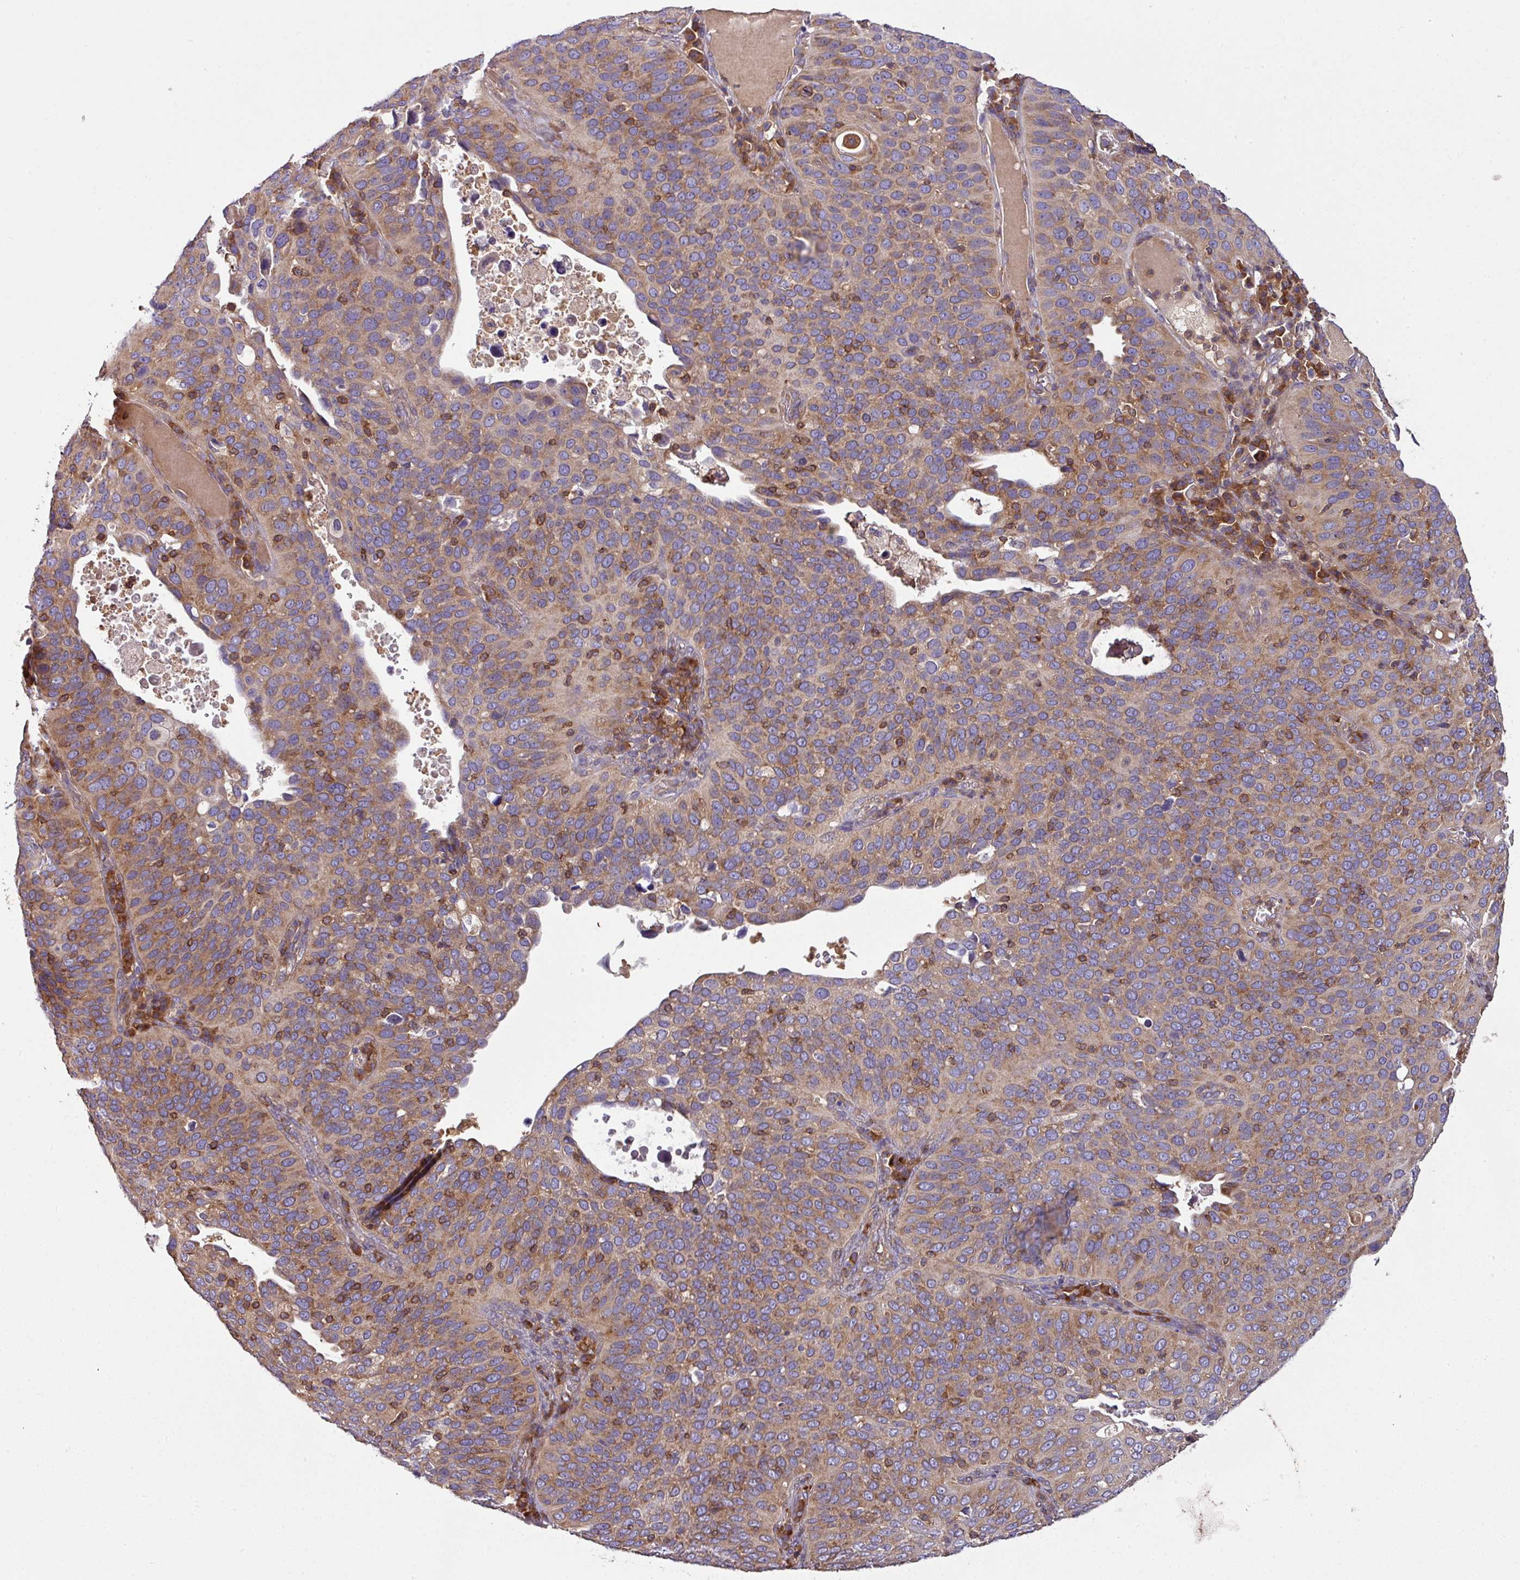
{"staining": {"intensity": "moderate", "quantity": ">75%", "location": "cytoplasmic/membranous"}, "tissue": "cervical cancer", "cell_type": "Tumor cells", "image_type": "cancer", "snomed": [{"axis": "morphology", "description": "Squamous cell carcinoma, NOS"}, {"axis": "topography", "description": "Cervix"}], "caption": "Cervical cancer stained for a protein (brown) reveals moderate cytoplasmic/membranous positive staining in approximately >75% of tumor cells.", "gene": "LRRC74B", "patient": {"sex": "female", "age": 36}}